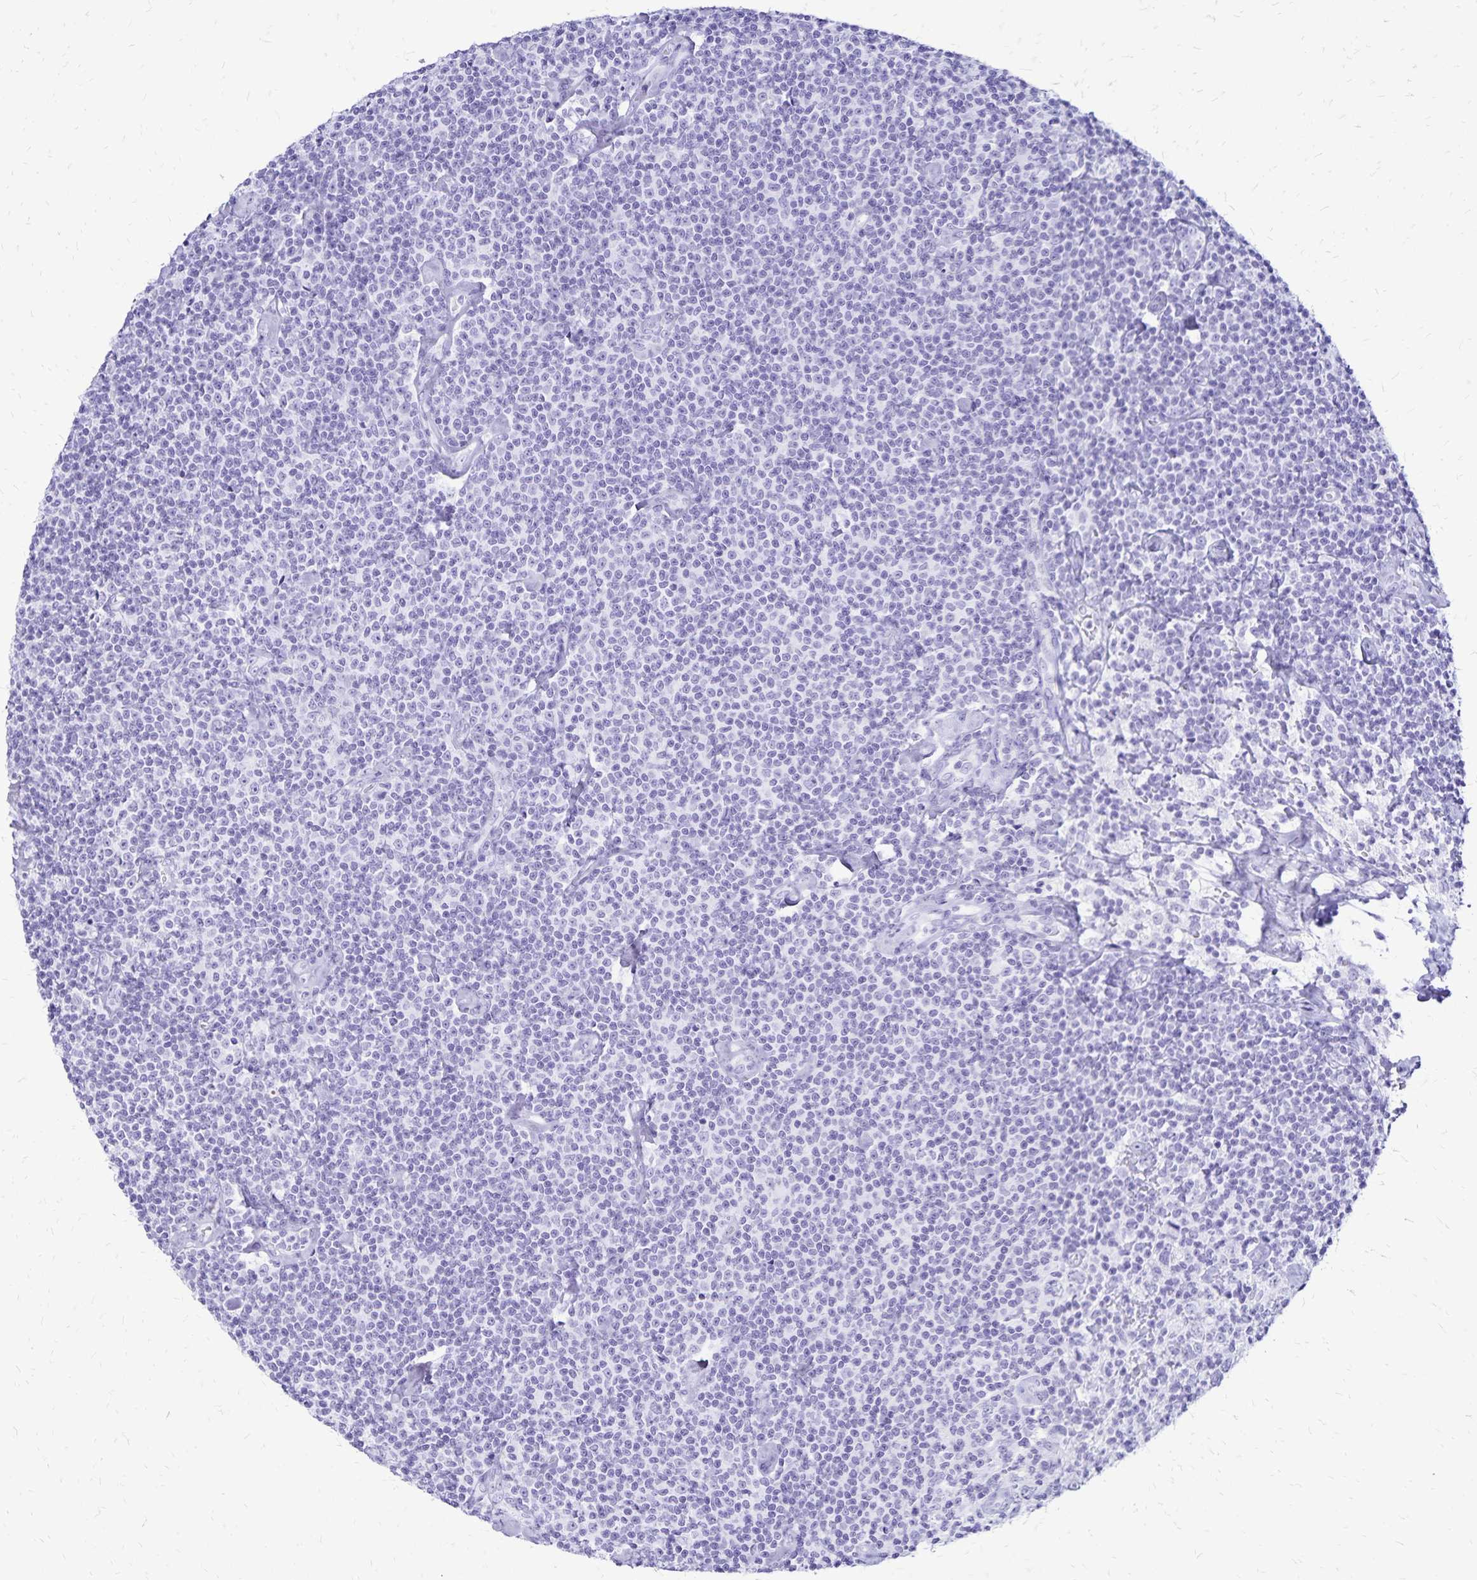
{"staining": {"intensity": "negative", "quantity": "none", "location": "none"}, "tissue": "lymphoma", "cell_type": "Tumor cells", "image_type": "cancer", "snomed": [{"axis": "morphology", "description": "Malignant lymphoma, non-Hodgkin's type, Low grade"}, {"axis": "topography", "description": "Lymph node"}], "caption": "The immunohistochemistry (IHC) micrograph has no significant expression in tumor cells of malignant lymphoma, non-Hodgkin's type (low-grade) tissue. (Stains: DAB immunohistochemistry with hematoxylin counter stain, Microscopy: brightfield microscopy at high magnification).", "gene": "LIN28B", "patient": {"sex": "male", "age": 81}}